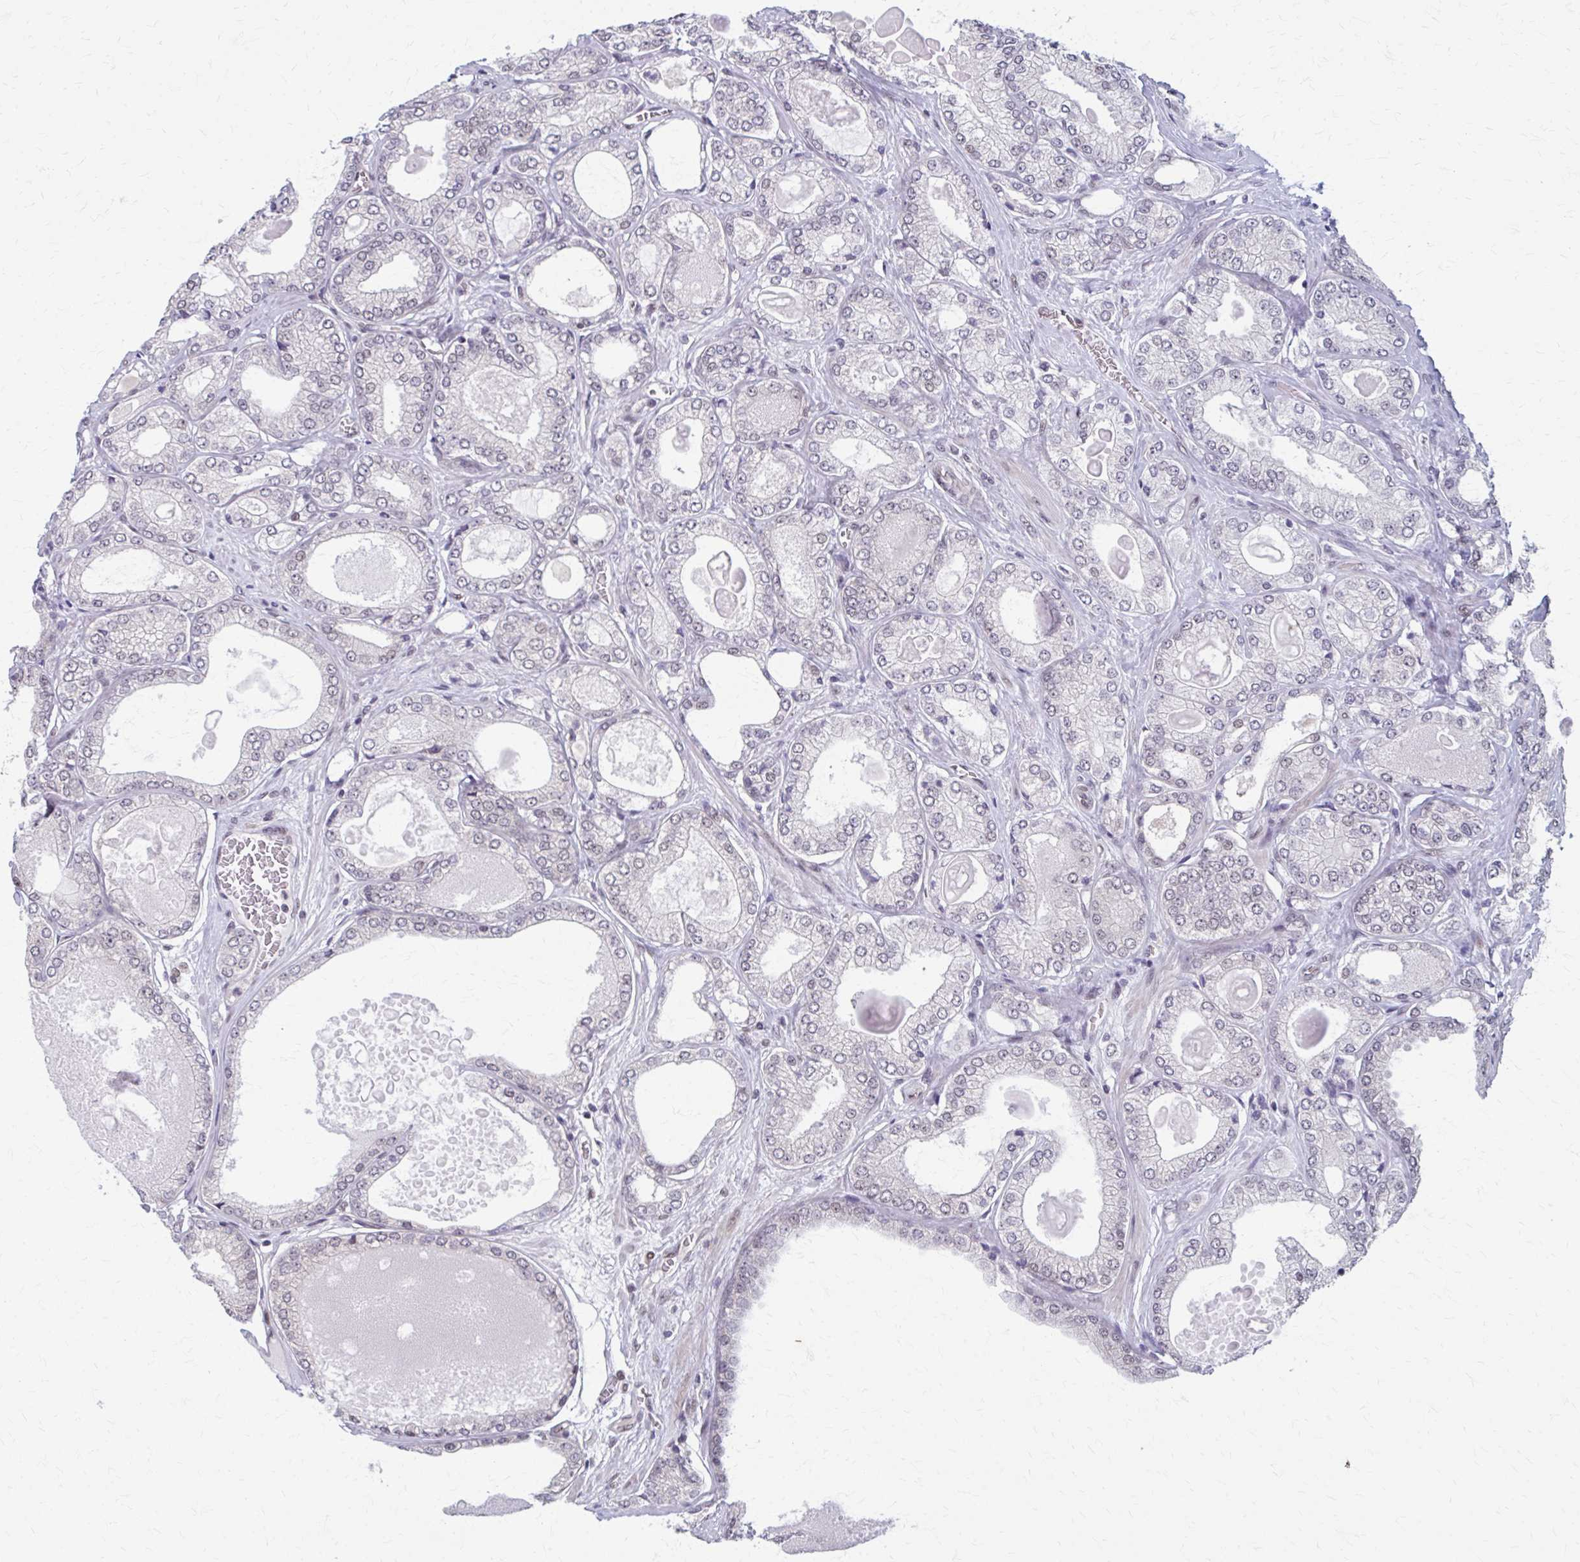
{"staining": {"intensity": "negative", "quantity": "none", "location": "none"}, "tissue": "prostate cancer", "cell_type": "Tumor cells", "image_type": "cancer", "snomed": [{"axis": "morphology", "description": "Adenocarcinoma, High grade"}, {"axis": "topography", "description": "Prostate"}], "caption": "This is an immunohistochemistry photomicrograph of human high-grade adenocarcinoma (prostate). There is no positivity in tumor cells.", "gene": "SETBP1", "patient": {"sex": "male", "age": 68}}